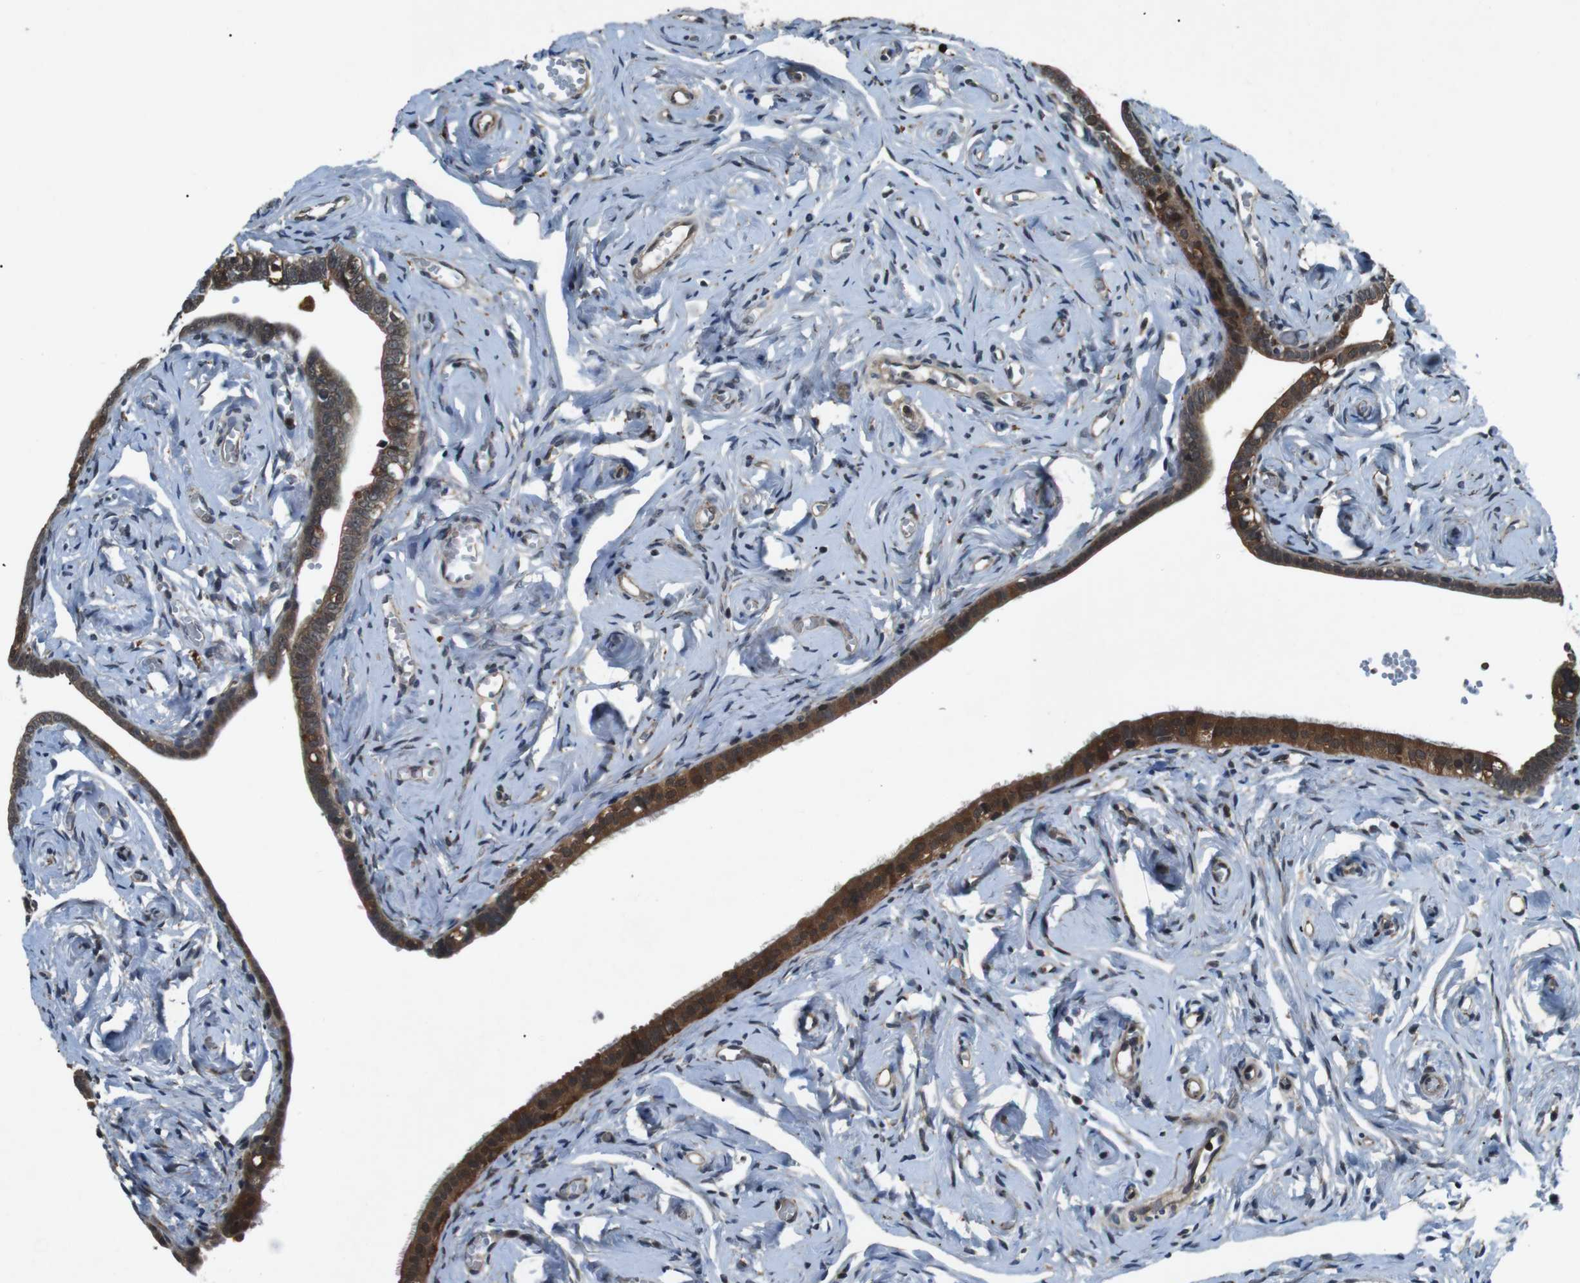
{"staining": {"intensity": "strong", "quantity": ">75%", "location": "cytoplasmic/membranous,nuclear"}, "tissue": "fallopian tube", "cell_type": "Glandular cells", "image_type": "normal", "snomed": [{"axis": "morphology", "description": "Normal tissue, NOS"}, {"axis": "topography", "description": "Fallopian tube"}], "caption": "Immunohistochemistry of normal fallopian tube shows high levels of strong cytoplasmic/membranous,nuclear expression in approximately >75% of glandular cells. Using DAB (brown) and hematoxylin (blue) stains, captured at high magnification using brightfield microscopy.", "gene": "SOCS1", "patient": {"sex": "female", "age": 71}}